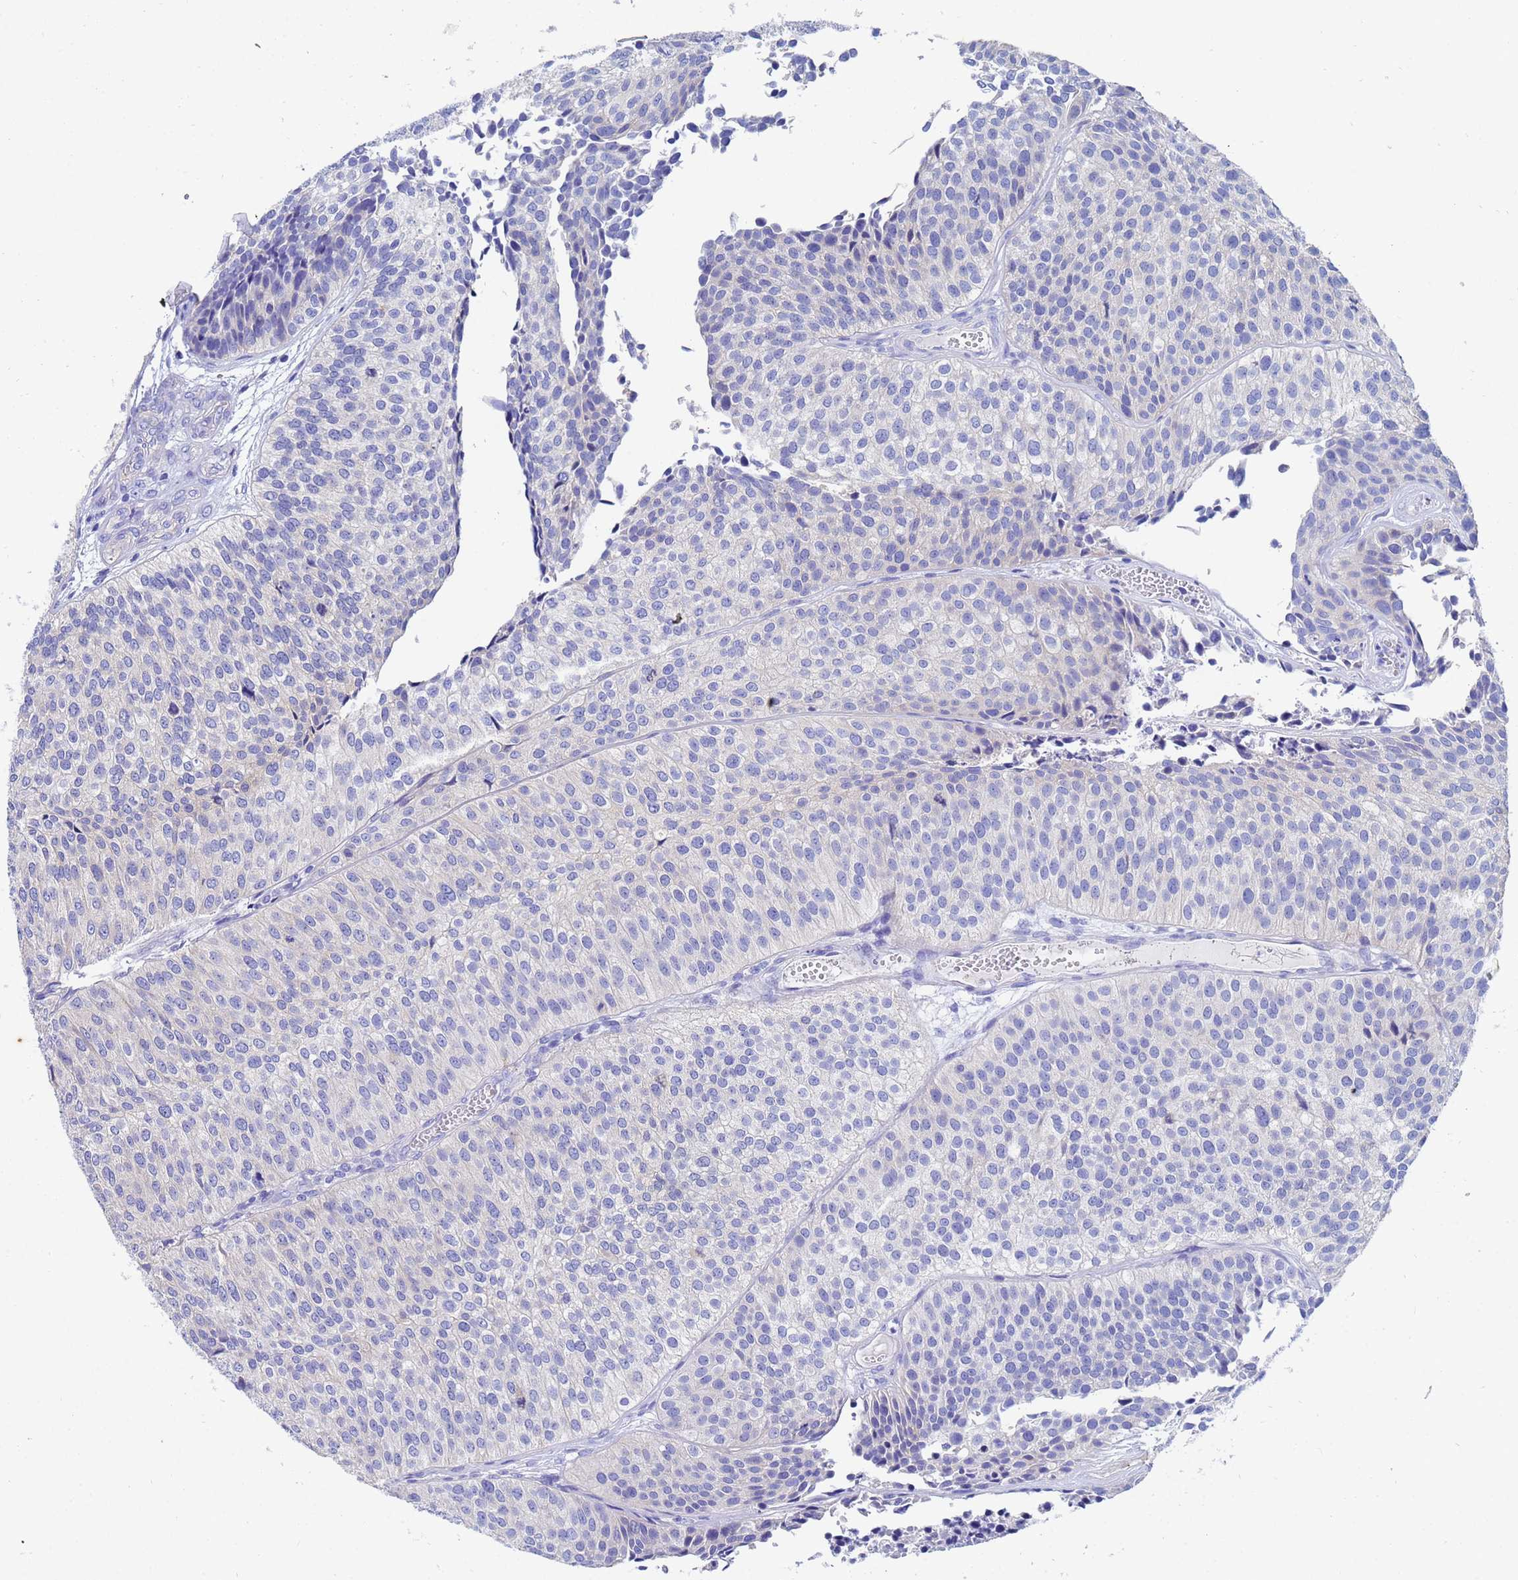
{"staining": {"intensity": "negative", "quantity": "none", "location": "none"}, "tissue": "urothelial cancer", "cell_type": "Tumor cells", "image_type": "cancer", "snomed": [{"axis": "morphology", "description": "Urothelial carcinoma, Low grade"}, {"axis": "topography", "description": "Urinary bladder"}], "caption": "The histopathology image displays no staining of tumor cells in low-grade urothelial carcinoma.", "gene": "UBE2O", "patient": {"sex": "male", "age": 84}}